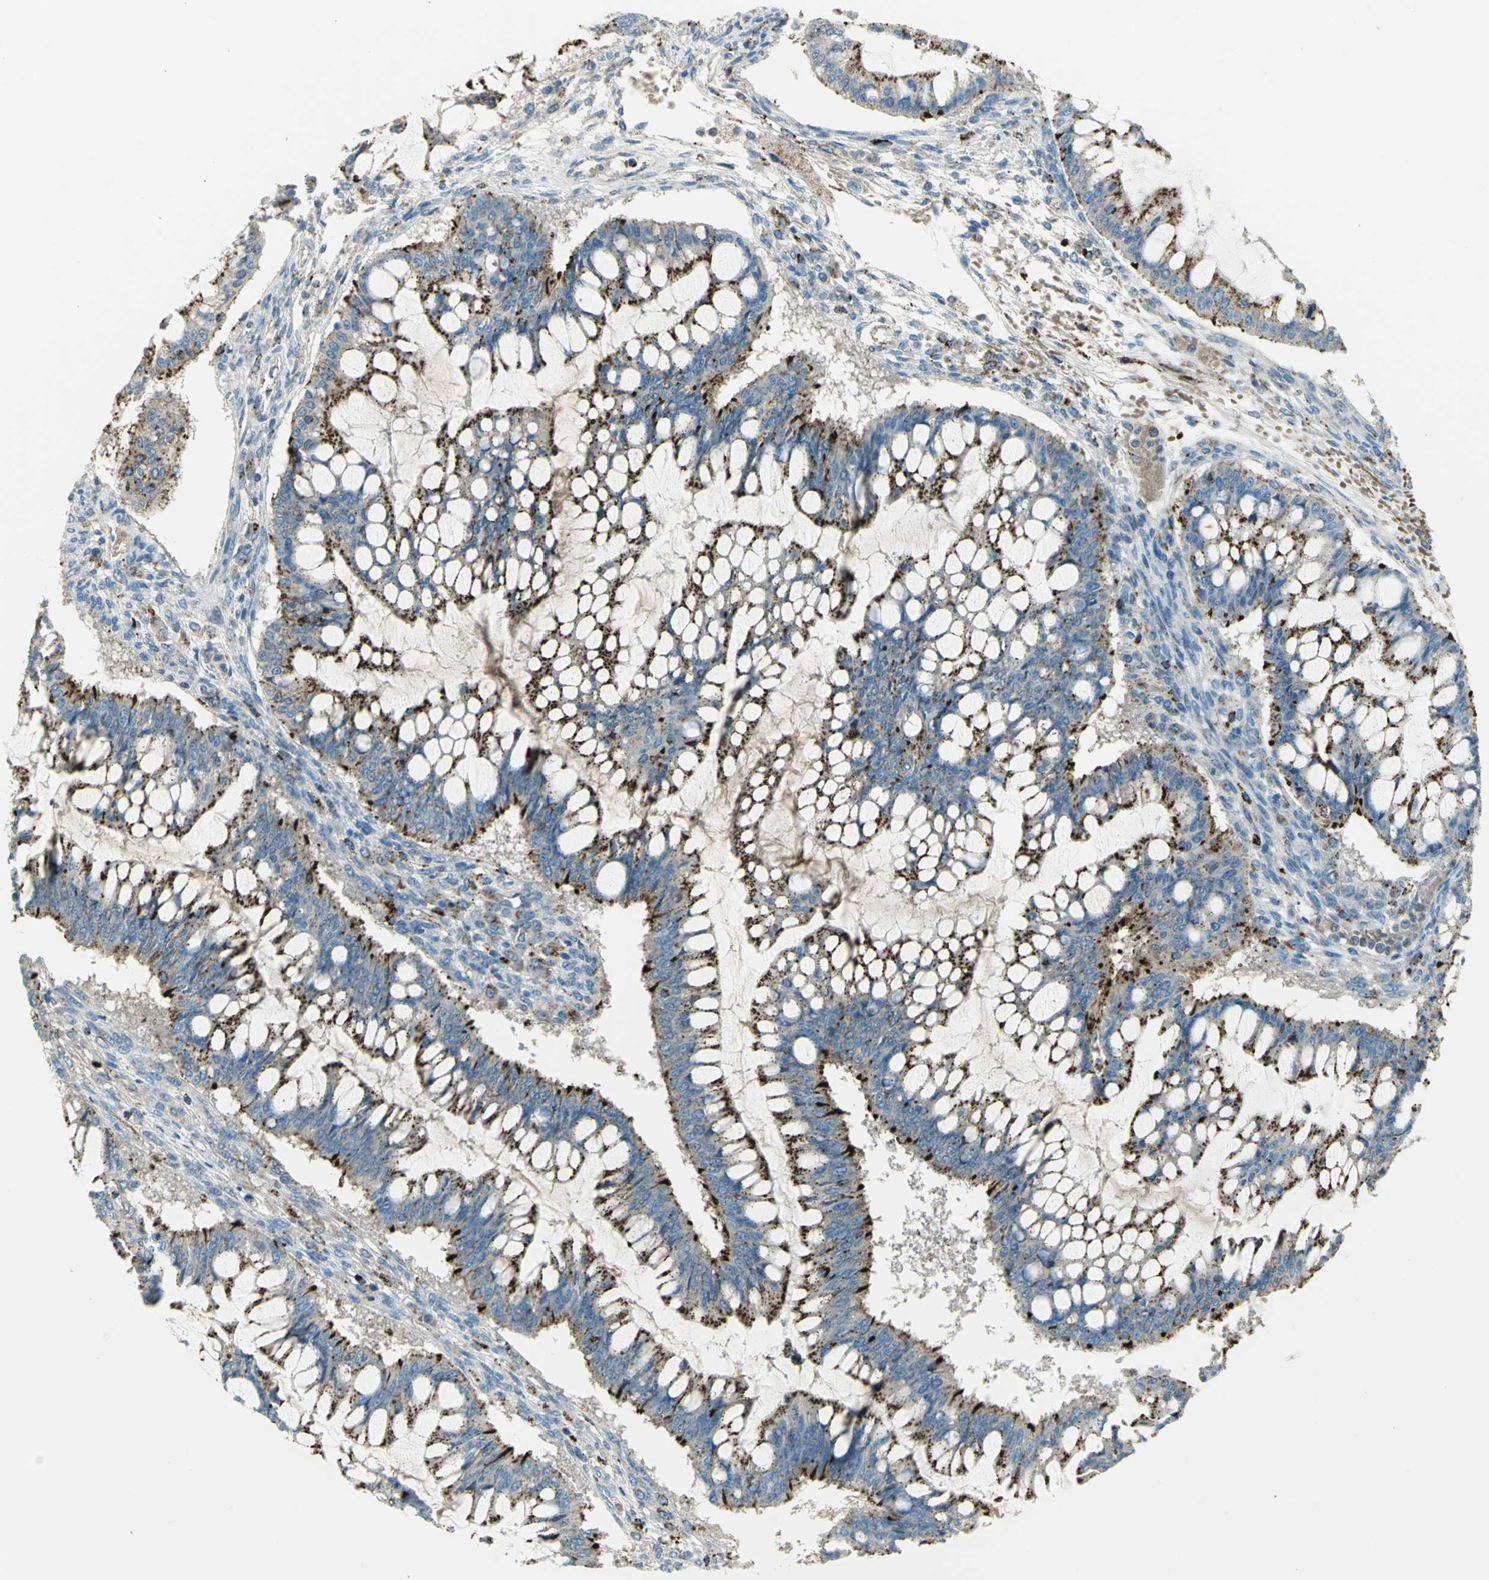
{"staining": {"intensity": "moderate", "quantity": "25%-75%", "location": "cytoplasmic/membranous"}, "tissue": "ovarian cancer", "cell_type": "Tumor cells", "image_type": "cancer", "snomed": [{"axis": "morphology", "description": "Cystadenocarcinoma, mucinous, NOS"}, {"axis": "topography", "description": "Ovary"}], "caption": "A photomicrograph of mucinous cystadenocarcinoma (ovarian) stained for a protein shows moderate cytoplasmic/membranous brown staining in tumor cells.", "gene": "ARSA", "patient": {"sex": "female", "age": 73}}